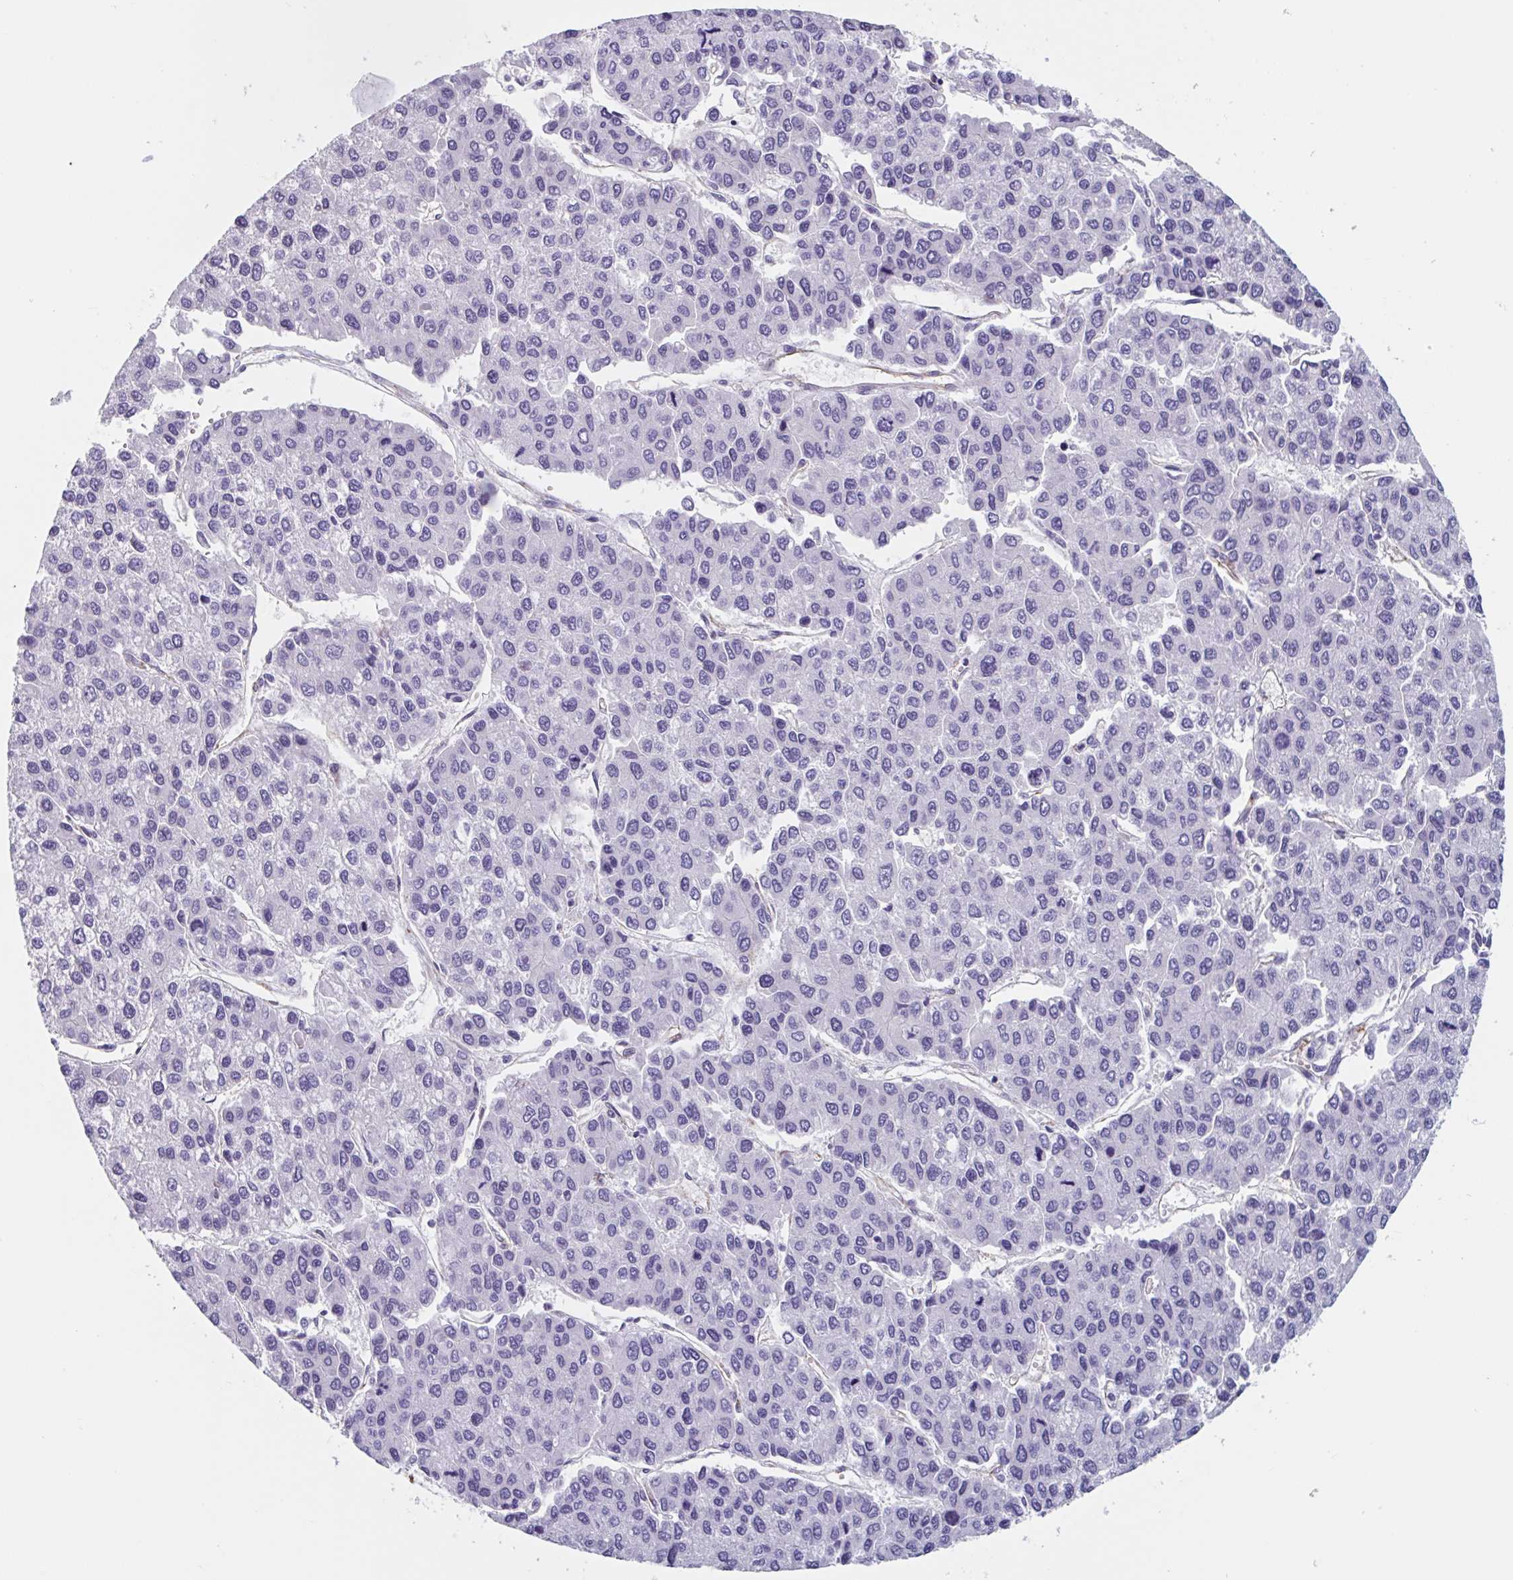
{"staining": {"intensity": "negative", "quantity": "none", "location": "none"}, "tissue": "liver cancer", "cell_type": "Tumor cells", "image_type": "cancer", "snomed": [{"axis": "morphology", "description": "Carcinoma, Hepatocellular, NOS"}, {"axis": "topography", "description": "Liver"}], "caption": "Protein analysis of liver cancer shows no significant positivity in tumor cells. (Stains: DAB IHC with hematoxylin counter stain, Microscopy: brightfield microscopy at high magnification).", "gene": "CITED4", "patient": {"sex": "female", "age": 66}}